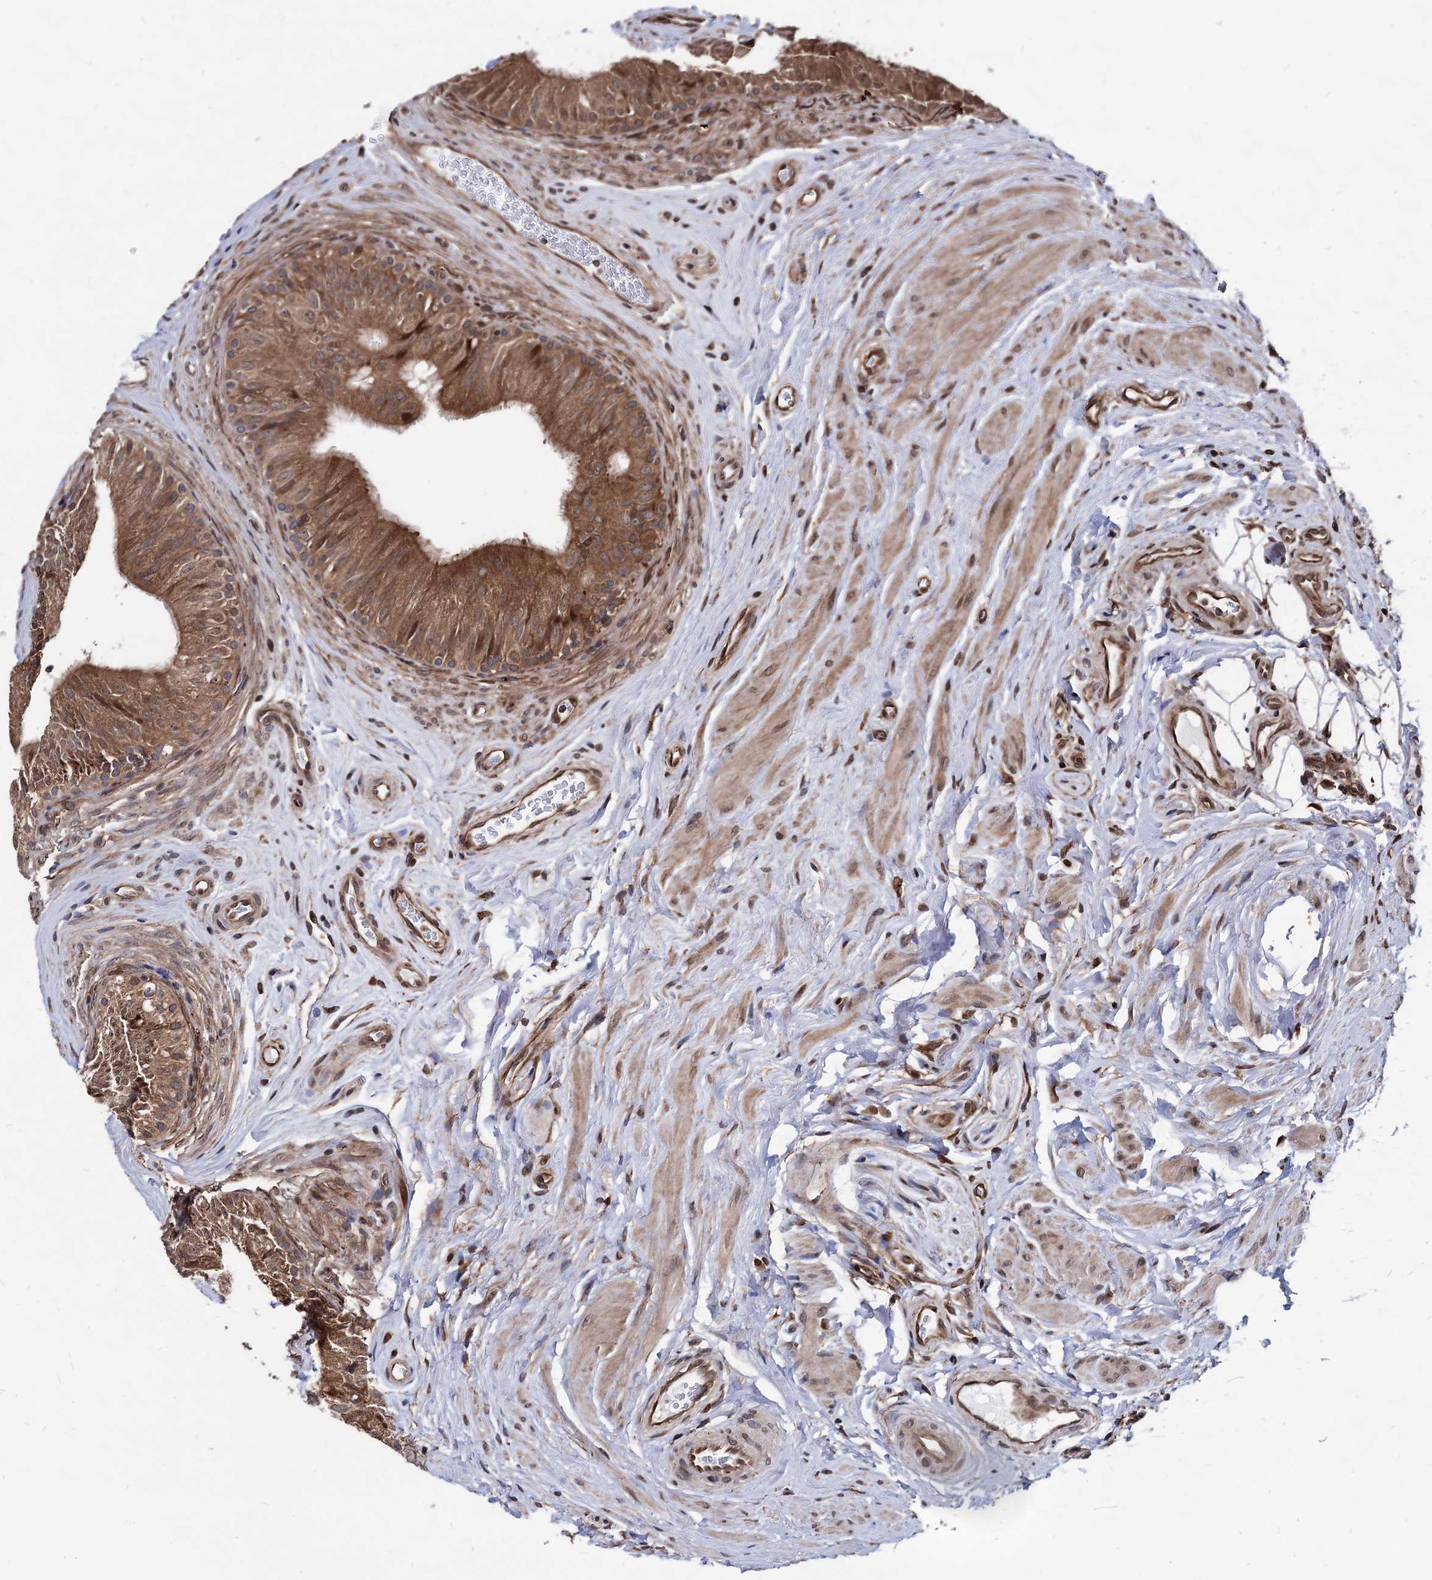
{"staining": {"intensity": "moderate", "quantity": ">75%", "location": "cytoplasmic/membranous,nuclear"}, "tissue": "epididymis", "cell_type": "Glandular cells", "image_type": "normal", "snomed": [{"axis": "morphology", "description": "Normal tissue, NOS"}, {"axis": "topography", "description": "Epididymis"}], "caption": "Protein staining shows moderate cytoplasmic/membranous,nuclear expression in about >75% of glandular cells in normal epididymis.", "gene": "ANKRD12", "patient": {"sex": "male", "age": 46}}